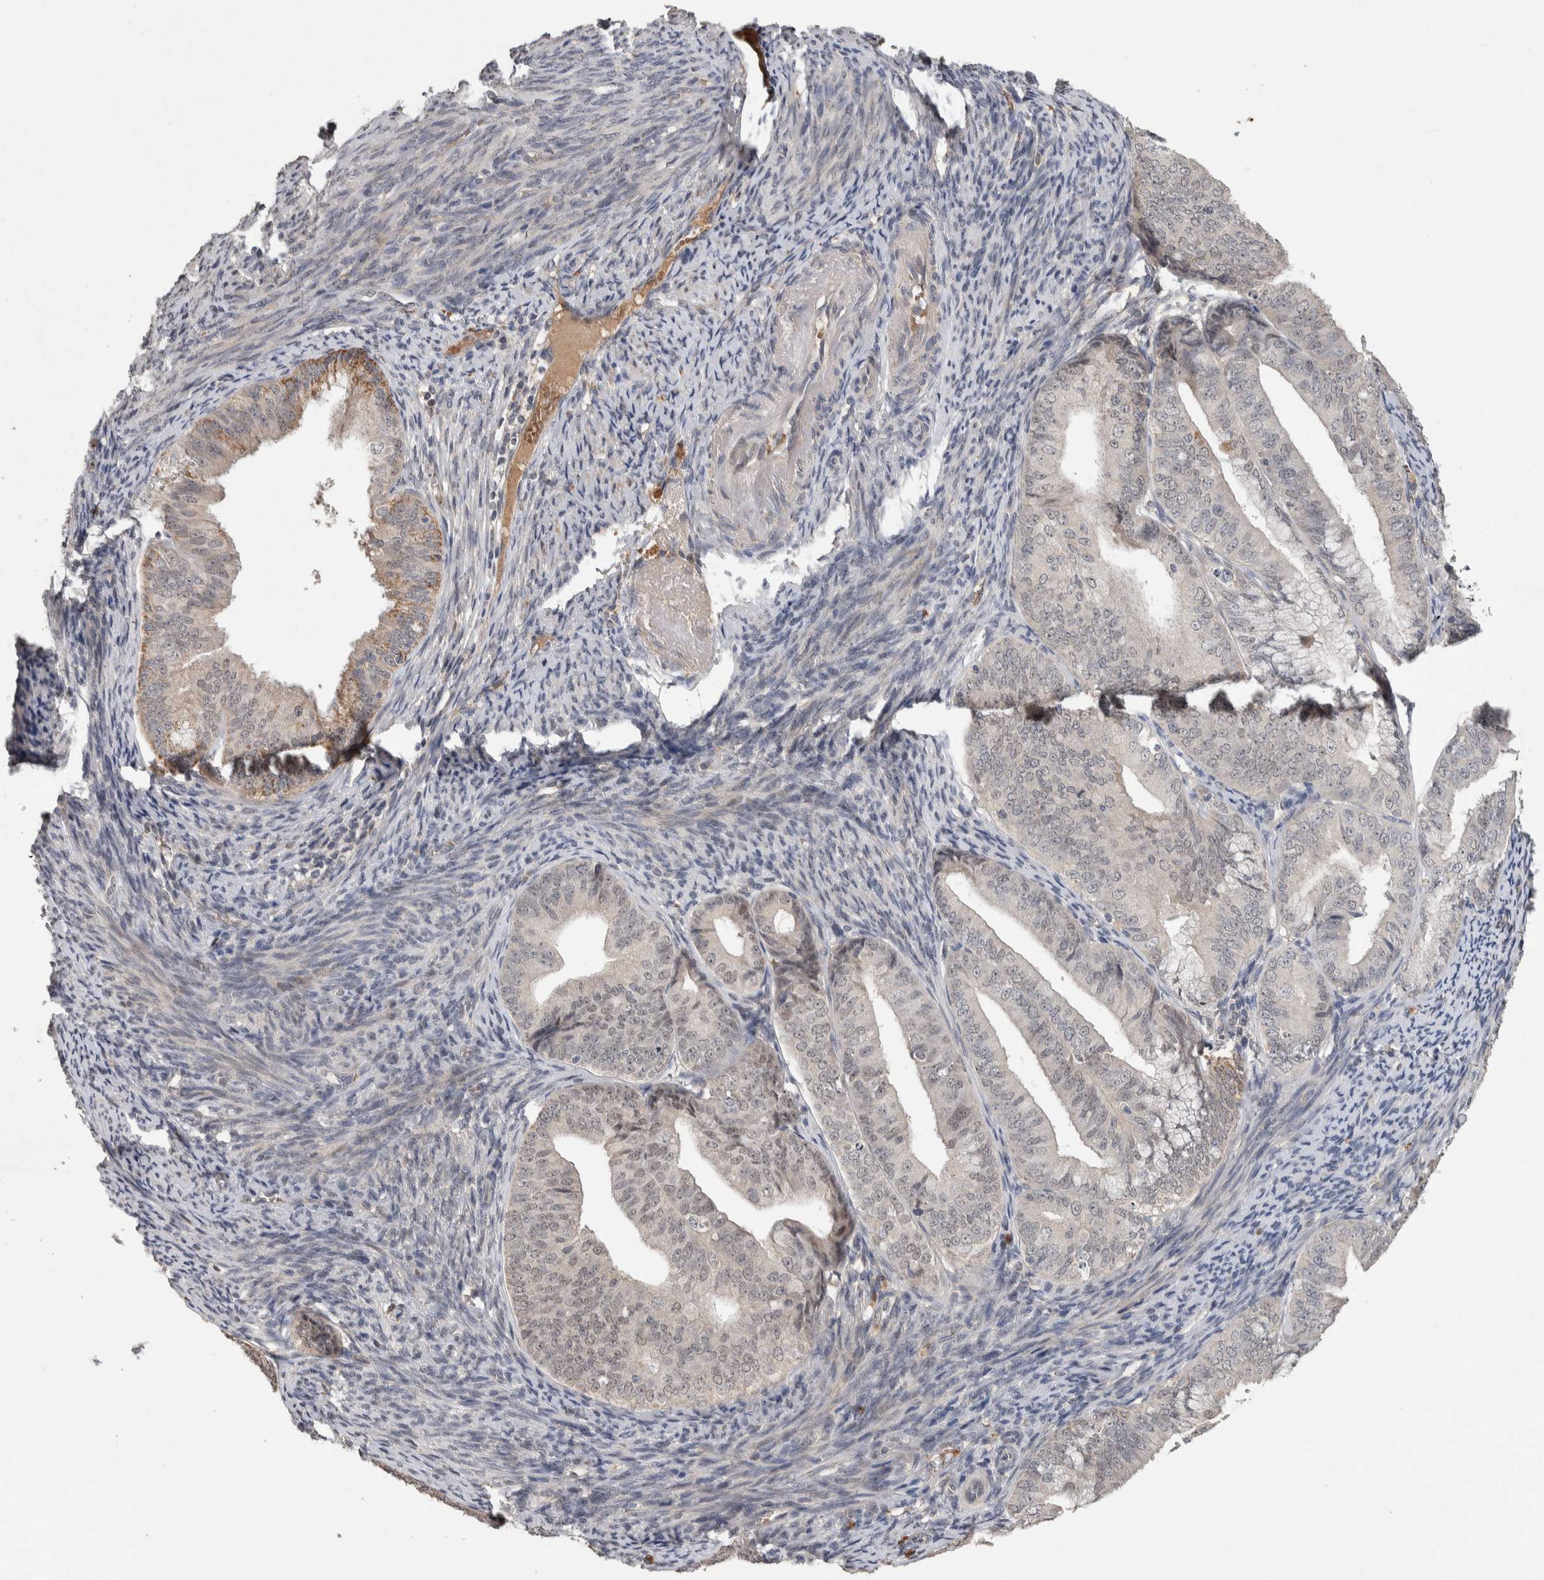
{"staining": {"intensity": "moderate", "quantity": "<25%", "location": "cytoplasmic/membranous"}, "tissue": "endometrial cancer", "cell_type": "Tumor cells", "image_type": "cancer", "snomed": [{"axis": "morphology", "description": "Adenocarcinoma, NOS"}, {"axis": "topography", "description": "Endometrium"}], "caption": "A high-resolution micrograph shows IHC staining of endometrial cancer, which exhibits moderate cytoplasmic/membranous positivity in approximately <25% of tumor cells. (Stains: DAB (3,3'-diaminobenzidine) in brown, nuclei in blue, Microscopy: brightfield microscopy at high magnification).", "gene": "CHRM3", "patient": {"sex": "female", "age": 63}}